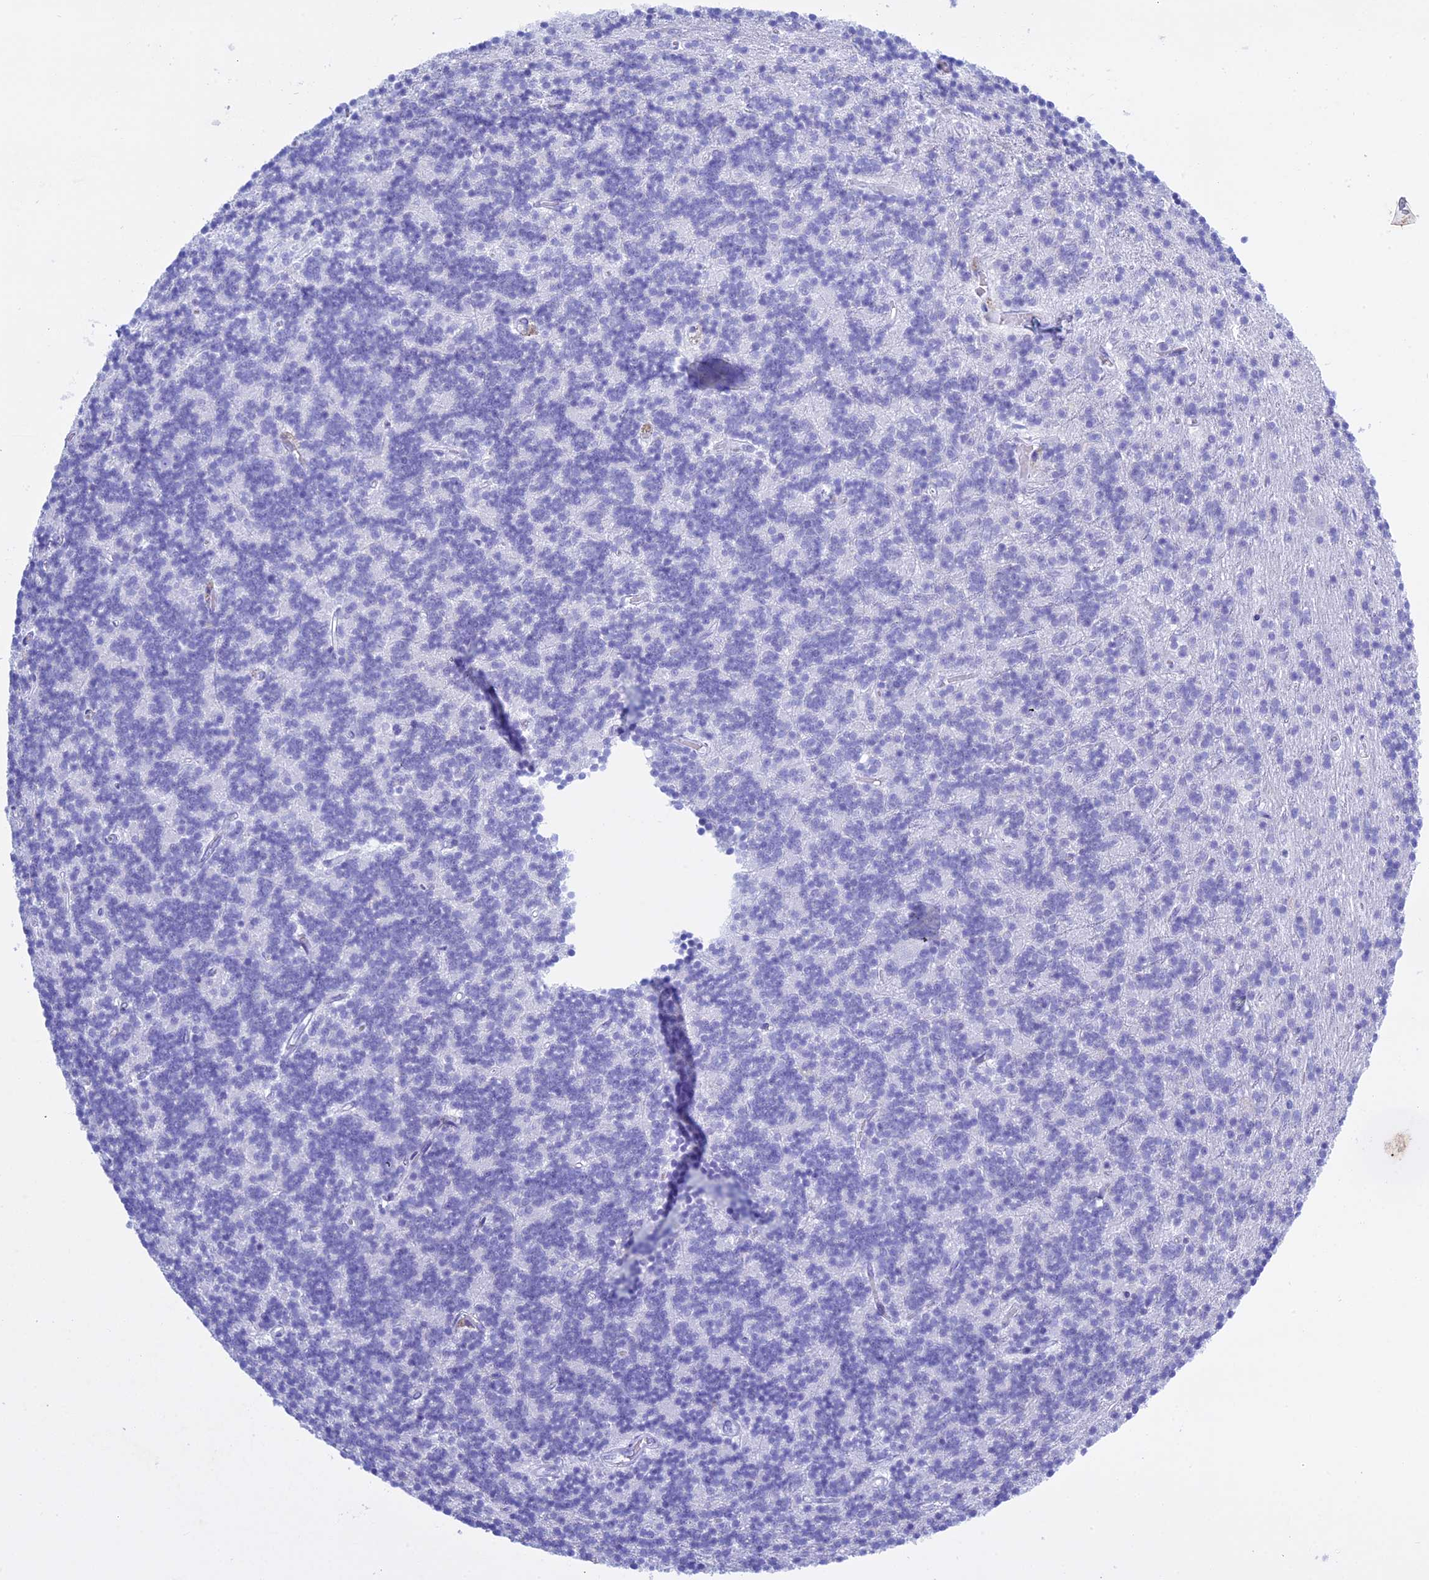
{"staining": {"intensity": "negative", "quantity": "none", "location": "none"}, "tissue": "cerebellum", "cell_type": "Cells in granular layer", "image_type": "normal", "snomed": [{"axis": "morphology", "description": "Normal tissue, NOS"}, {"axis": "topography", "description": "Cerebellum"}], "caption": "Cells in granular layer show no significant positivity in benign cerebellum.", "gene": "KCTD21", "patient": {"sex": "male", "age": 54}}